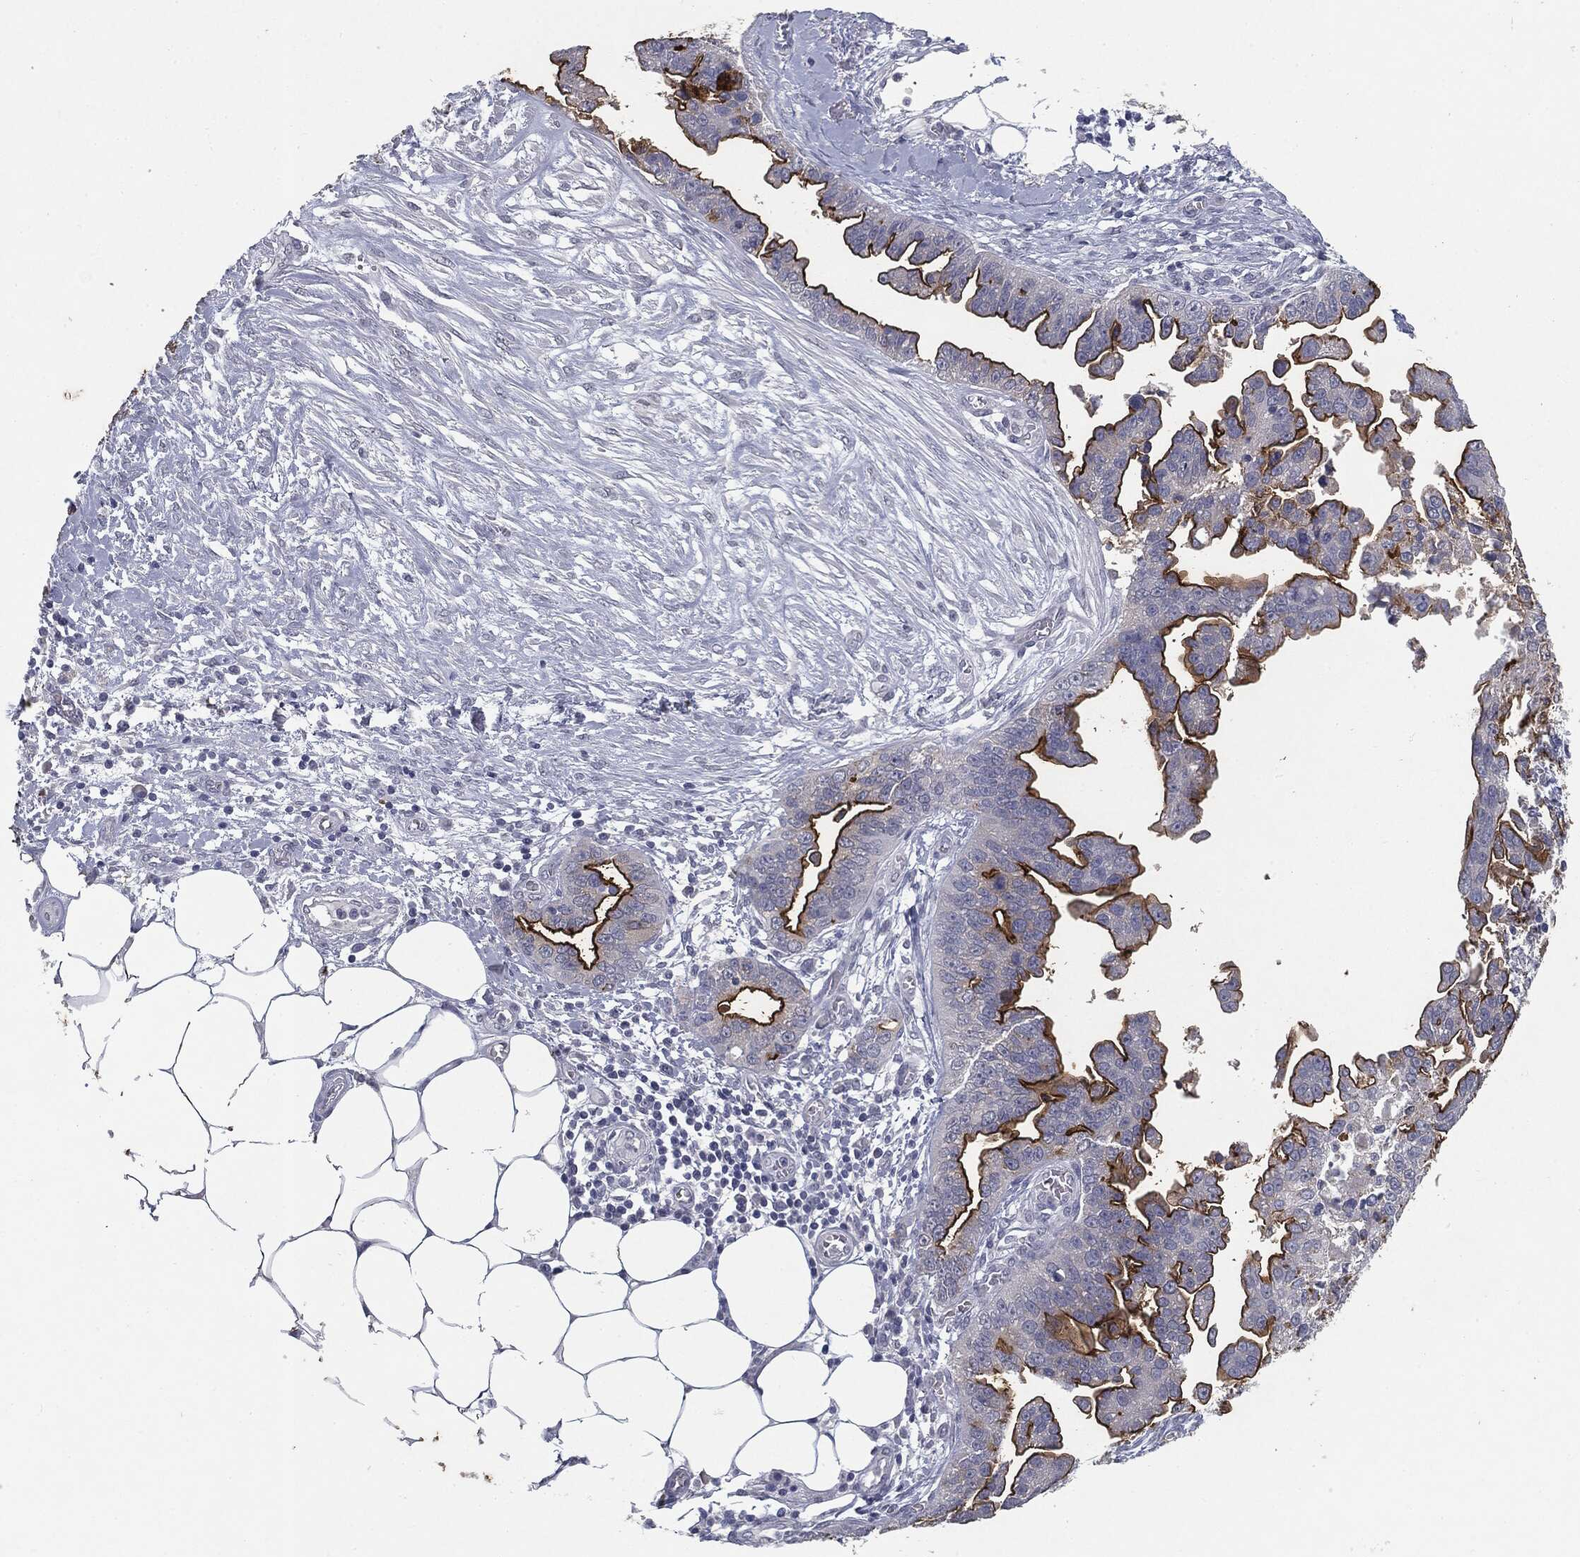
{"staining": {"intensity": "strong", "quantity": "25%-75%", "location": "cytoplasmic/membranous"}, "tissue": "ovarian cancer", "cell_type": "Tumor cells", "image_type": "cancer", "snomed": [{"axis": "morphology", "description": "Cystadenocarcinoma, serous, NOS"}, {"axis": "topography", "description": "Ovary"}], "caption": "Protein expression analysis of human ovarian cancer reveals strong cytoplasmic/membranous positivity in approximately 25%-75% of tumor cells.", "gene": "MUC1", "patient": {"sex": "female", "age": 75}}